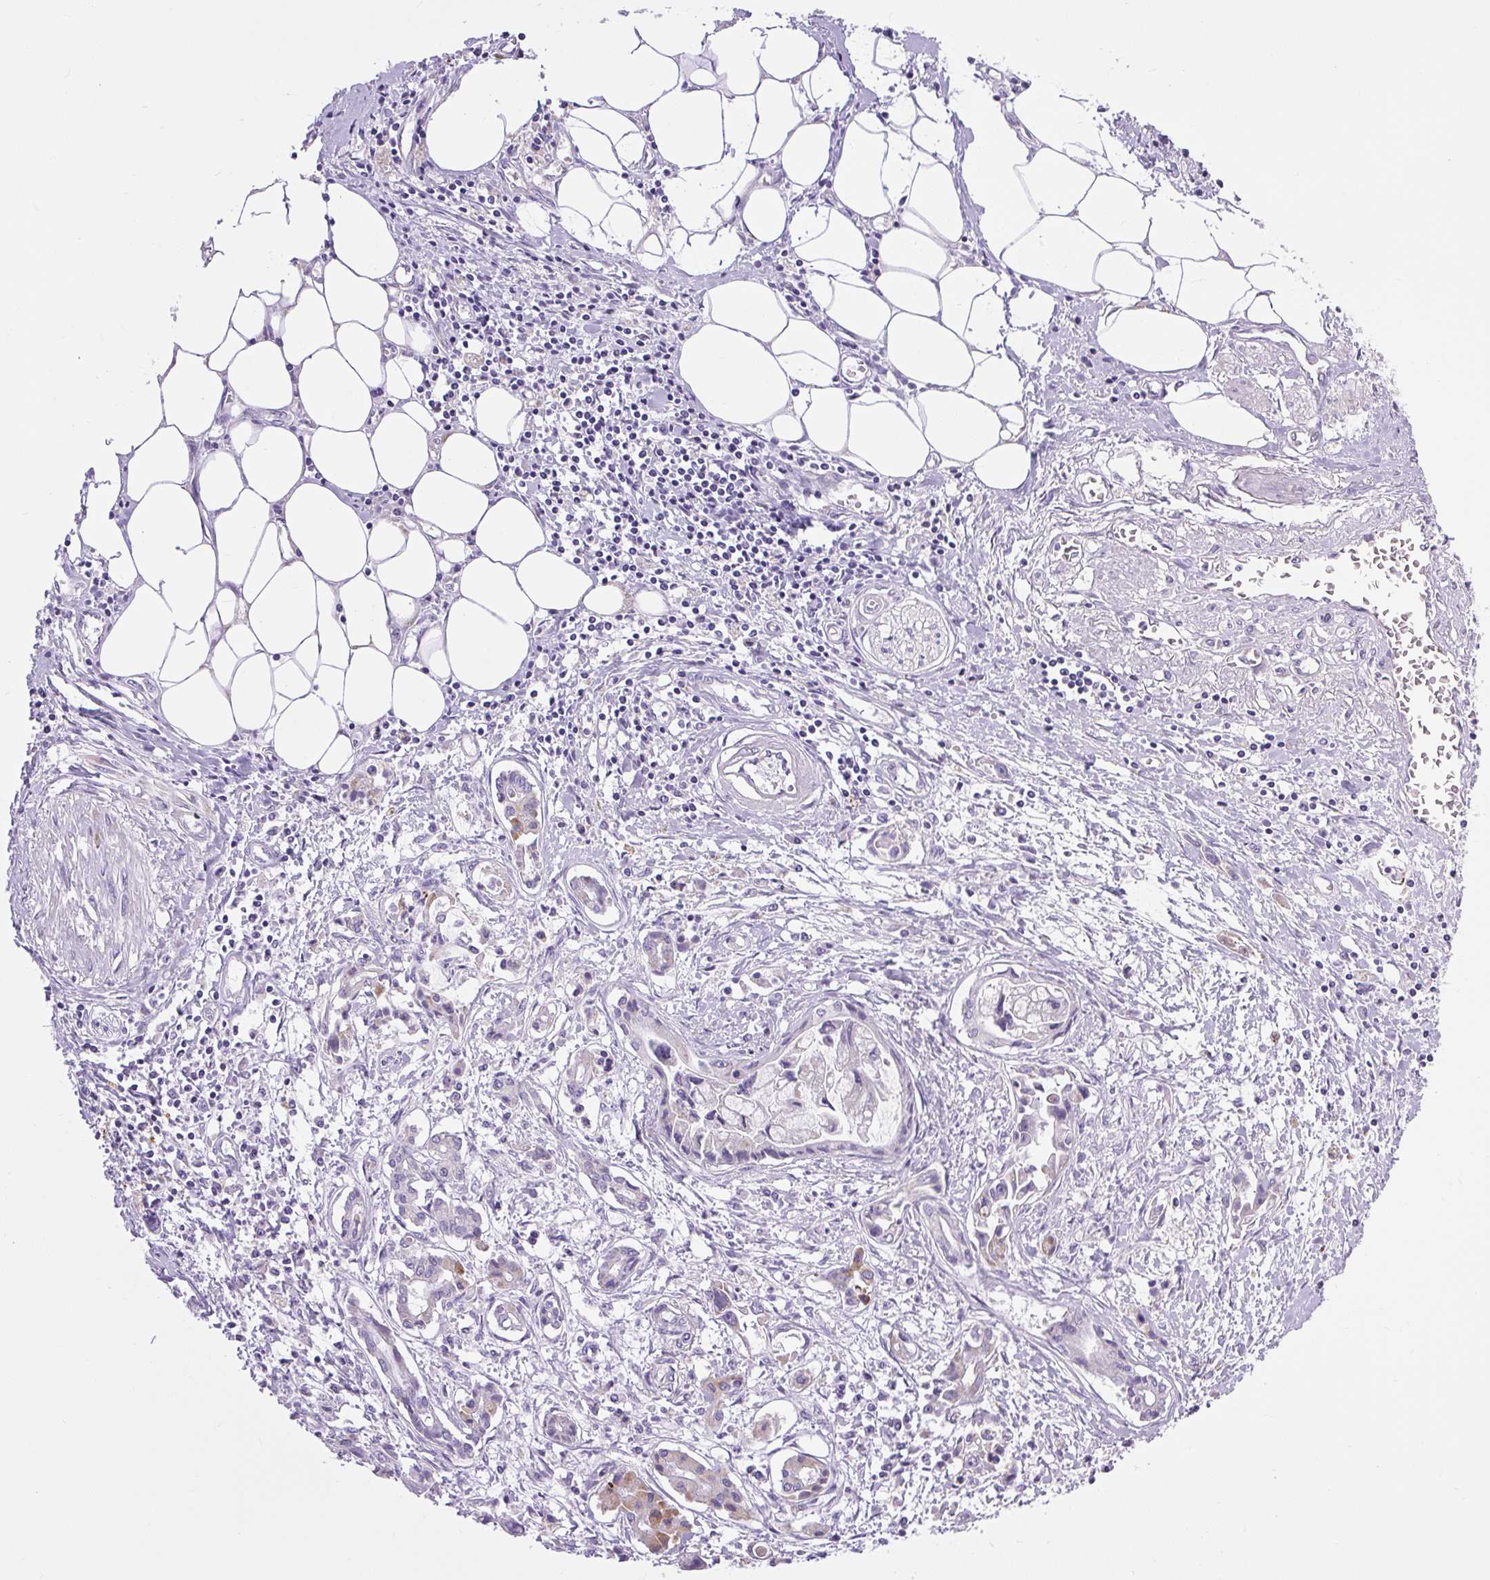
{"staining": {"intensity": "negative", "quantity": "none", "location": "none"}, "tissue": "pancreatic cancer", "cell_type": "Tumor cells", "image_type": "cancer", "snomed": [{"axis": "morphology", "description": "Adenocarcinoma, NOS"}, {"axis": "topography", "description": "Pancreas"}], "caption": "Immunohistochemistry (IHC) histopathology image of pancreatic cancer (adenocarcinoma) stained for a protein (brown), which reveals no expression in tumor cells.", "gene": "RNASE10", "patient": {"sex": "male", "age": 84}}